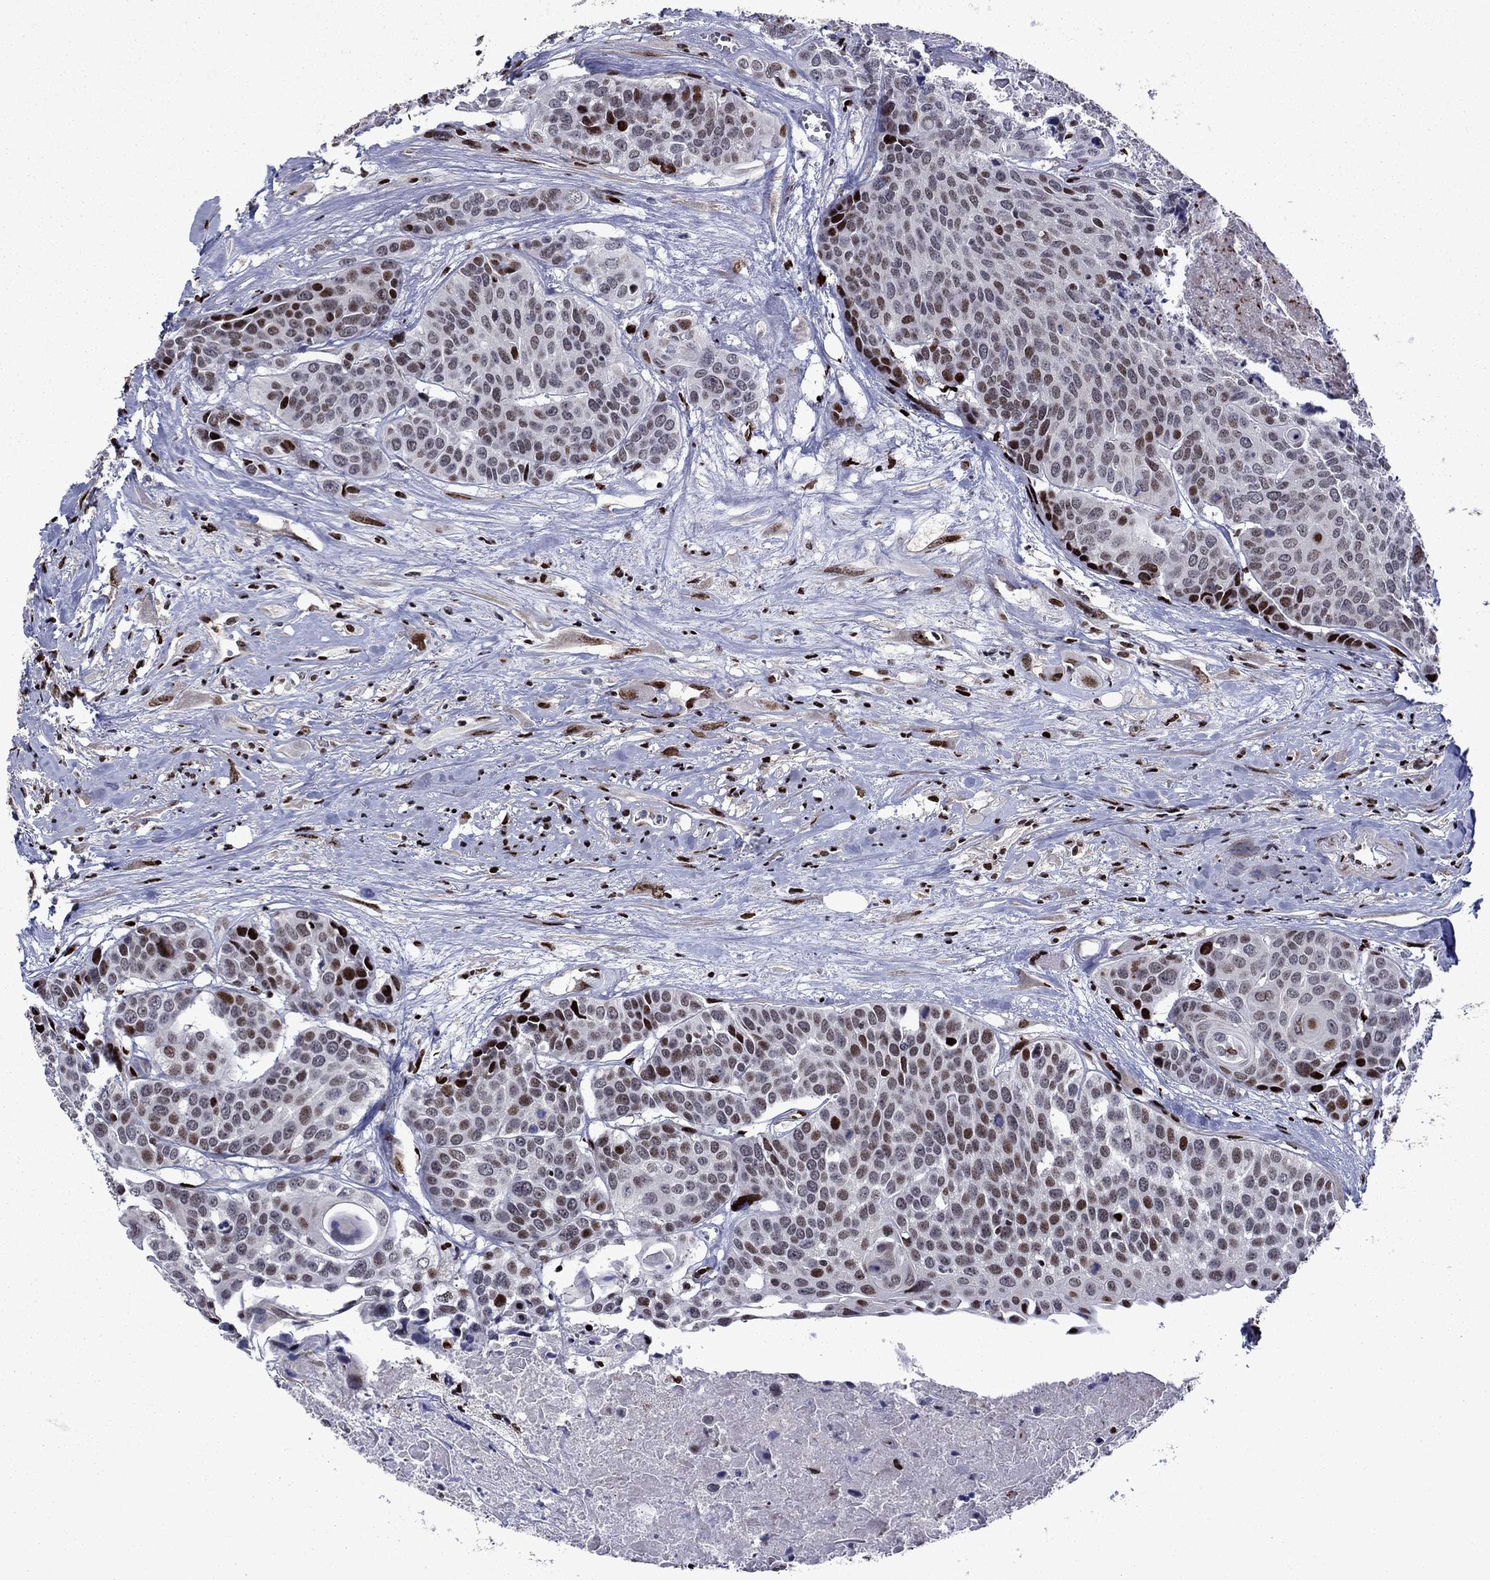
{"staining": {"intensity": "strong", "quantity": "<25%", "location": "nuclear"}, "tissue": "head and neck cancer", "cell_type": "Tumor cells", "image_type": "cancer", "snomed": [{"axis": "morphology", "description": "Squamous cell carcinoma, NOS"}, {"axis": "topography", "description": "Oral tissue"}, {"axis": "topography", "description": "Head-Neck"}], "caption": "Immunohistochemistry (IHC) photomicrograph of head and neck cancer (squamous cell carcinoma) stained for a protein (brown), which reveals medium levels of strong nuclear expression in about <25% of tumor cells.", "gene": "LIMK1", "patient": {"sex": "male", "age": 56}}